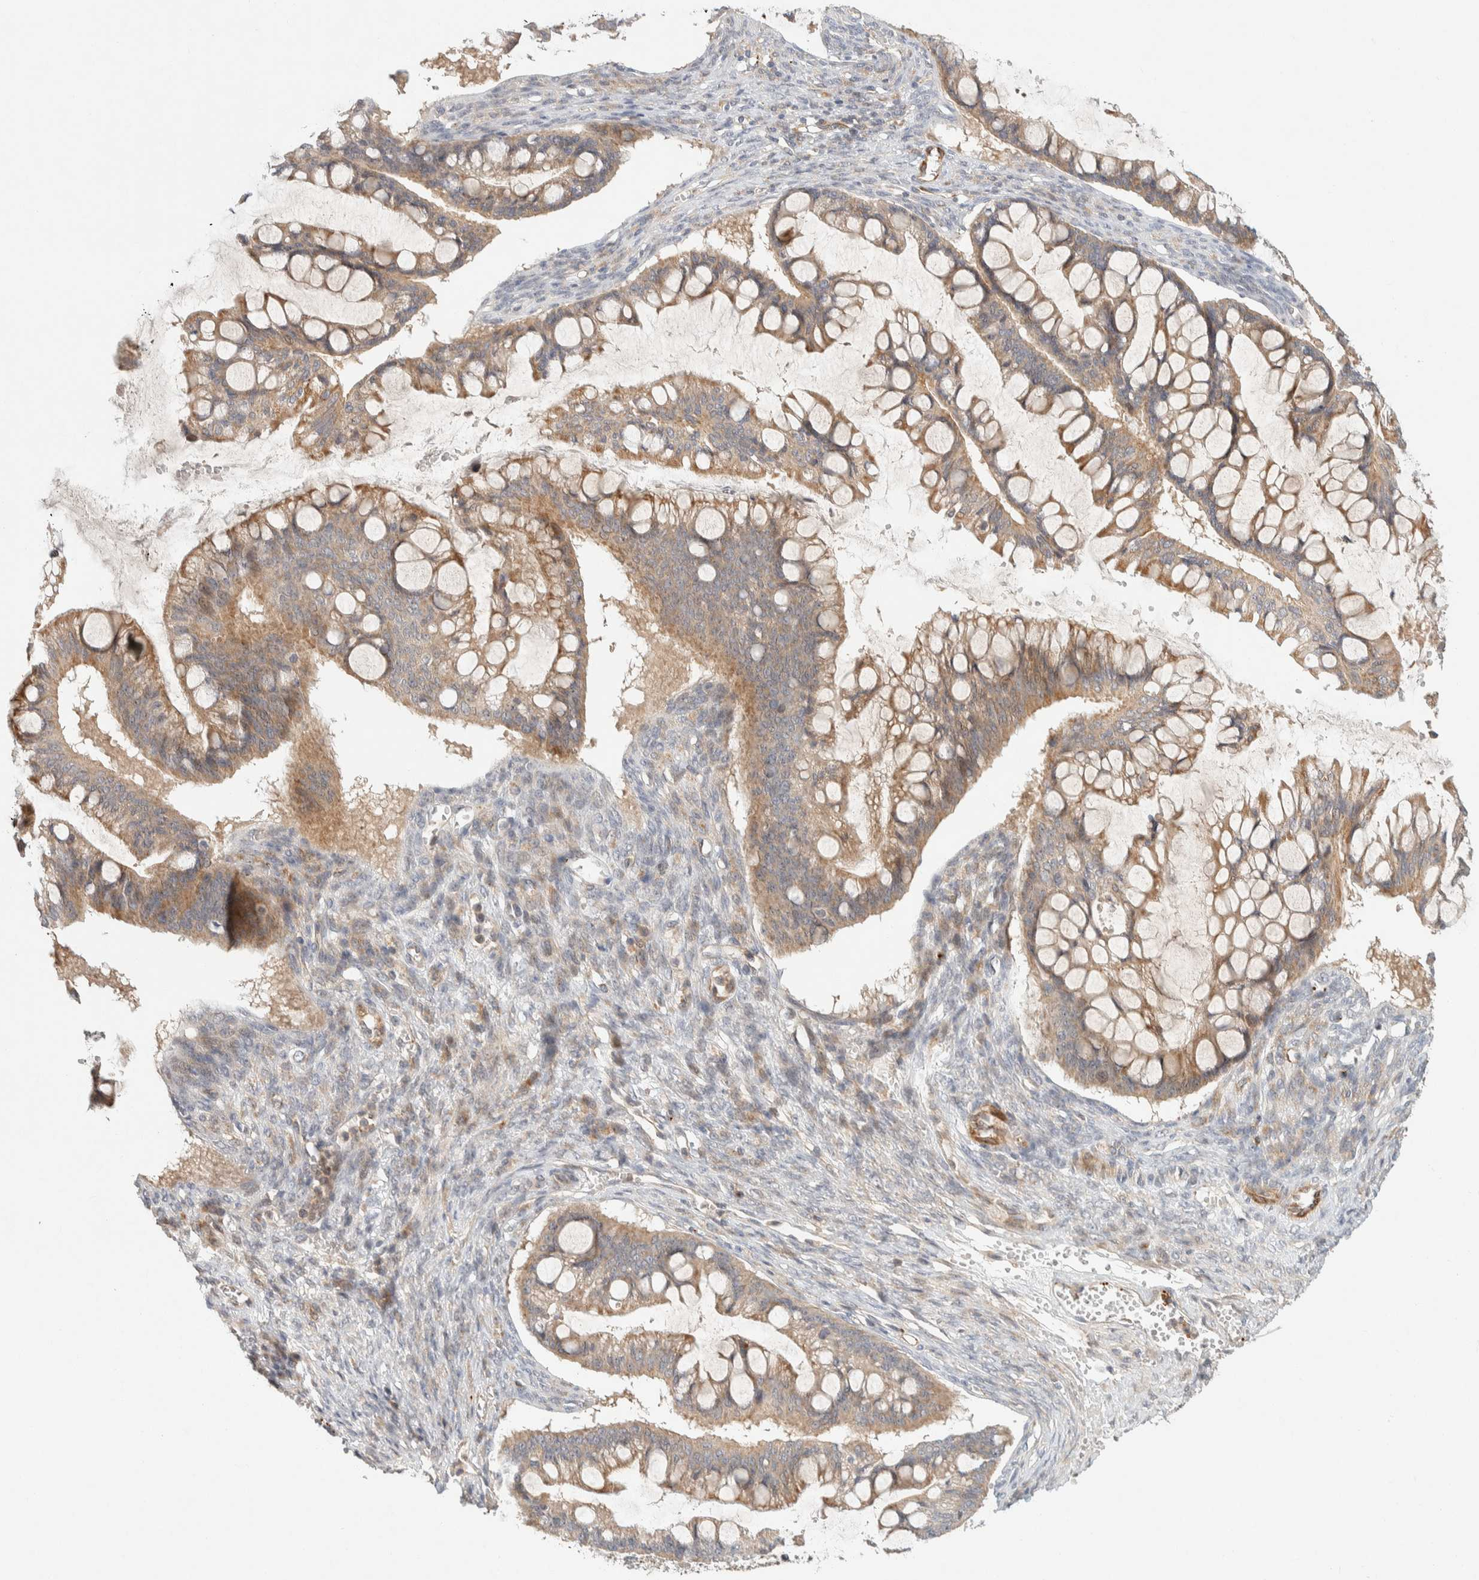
{"staining": {"intensity": "moderate", "quantity": ">75%", "location": "cytoplasmic/membranous"}, "tissue": "ovarian cancer", "cell_type": "Tumor cells", "image_type": "cancer", "snomed": [{"axis": "morphology", "description": "Cystadenocarcinoma, mucinous, NOS"}, {"axis": "topography", "description": "Ovary"}], "caption": "An image of ovarian cancer (mucinous cystadenocarcinoma) stained for a protein displays moderate cytoplasmic/membranous brown staining in tumor cells.", "gene": "KIF9", "patient": {"sex": "female", "age": 73}}